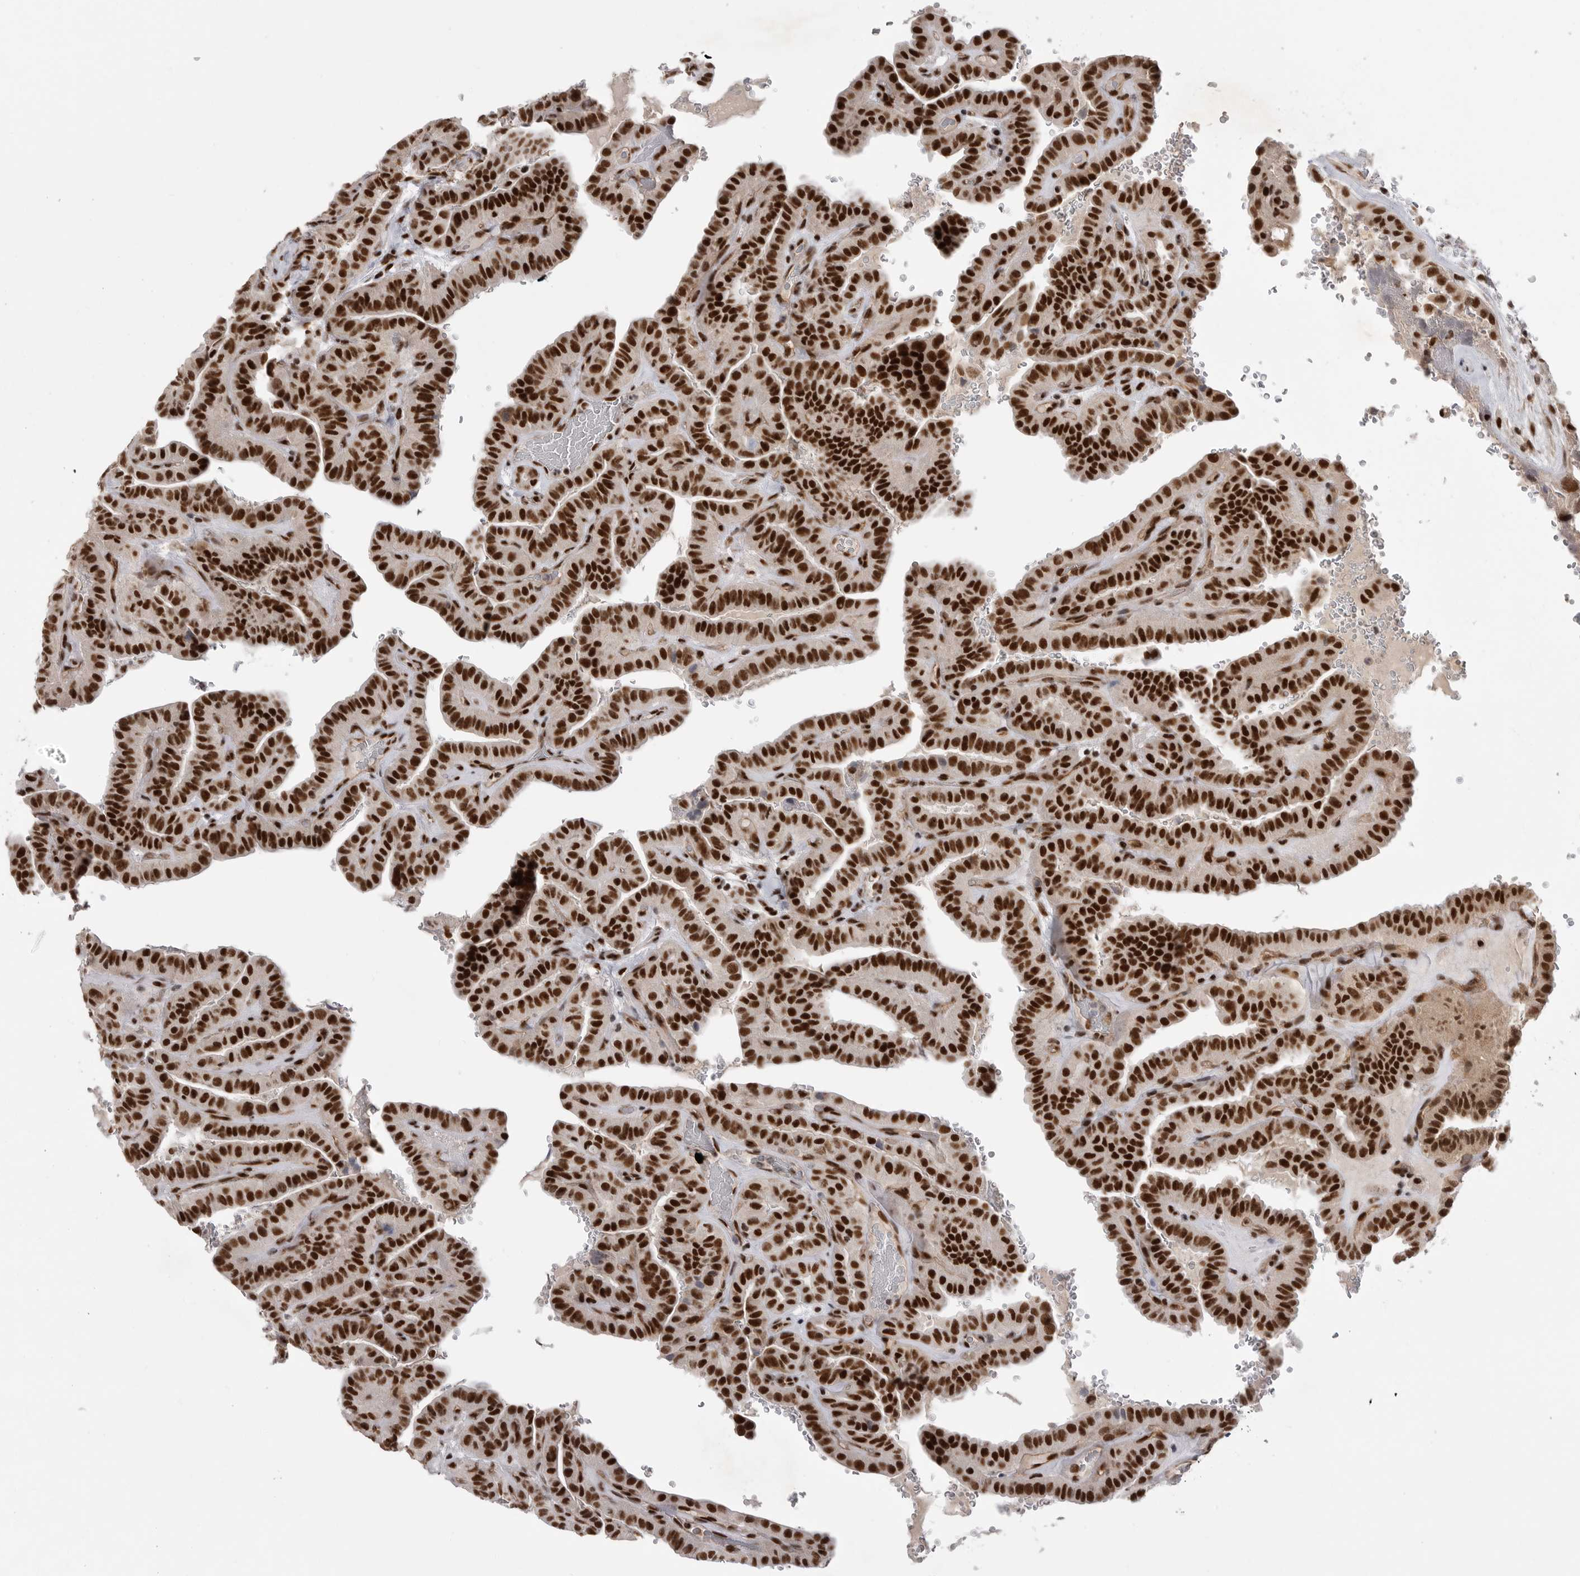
{"staining": {"intensity": "strong", "quantity": ">75%", "location": "nuclear"}, "tissue": "thyroid cancer", "cell_type": "Tumor cells", "image_type": "cancer", "snomed": [{"axis": "morphology", "description": "Papillary adenocarcinoma, NOS"}, {"axis": "topography", "description": "Thyroid gland"}], "caption": "Thyroid papillary adenocarcinoma was stained to show a protein in brown. There is high levels of strong nuclear staining in about >75% of tumor cells.", "gene": "PPP1R8", "patient": {"sex": "male", "age": 77}}